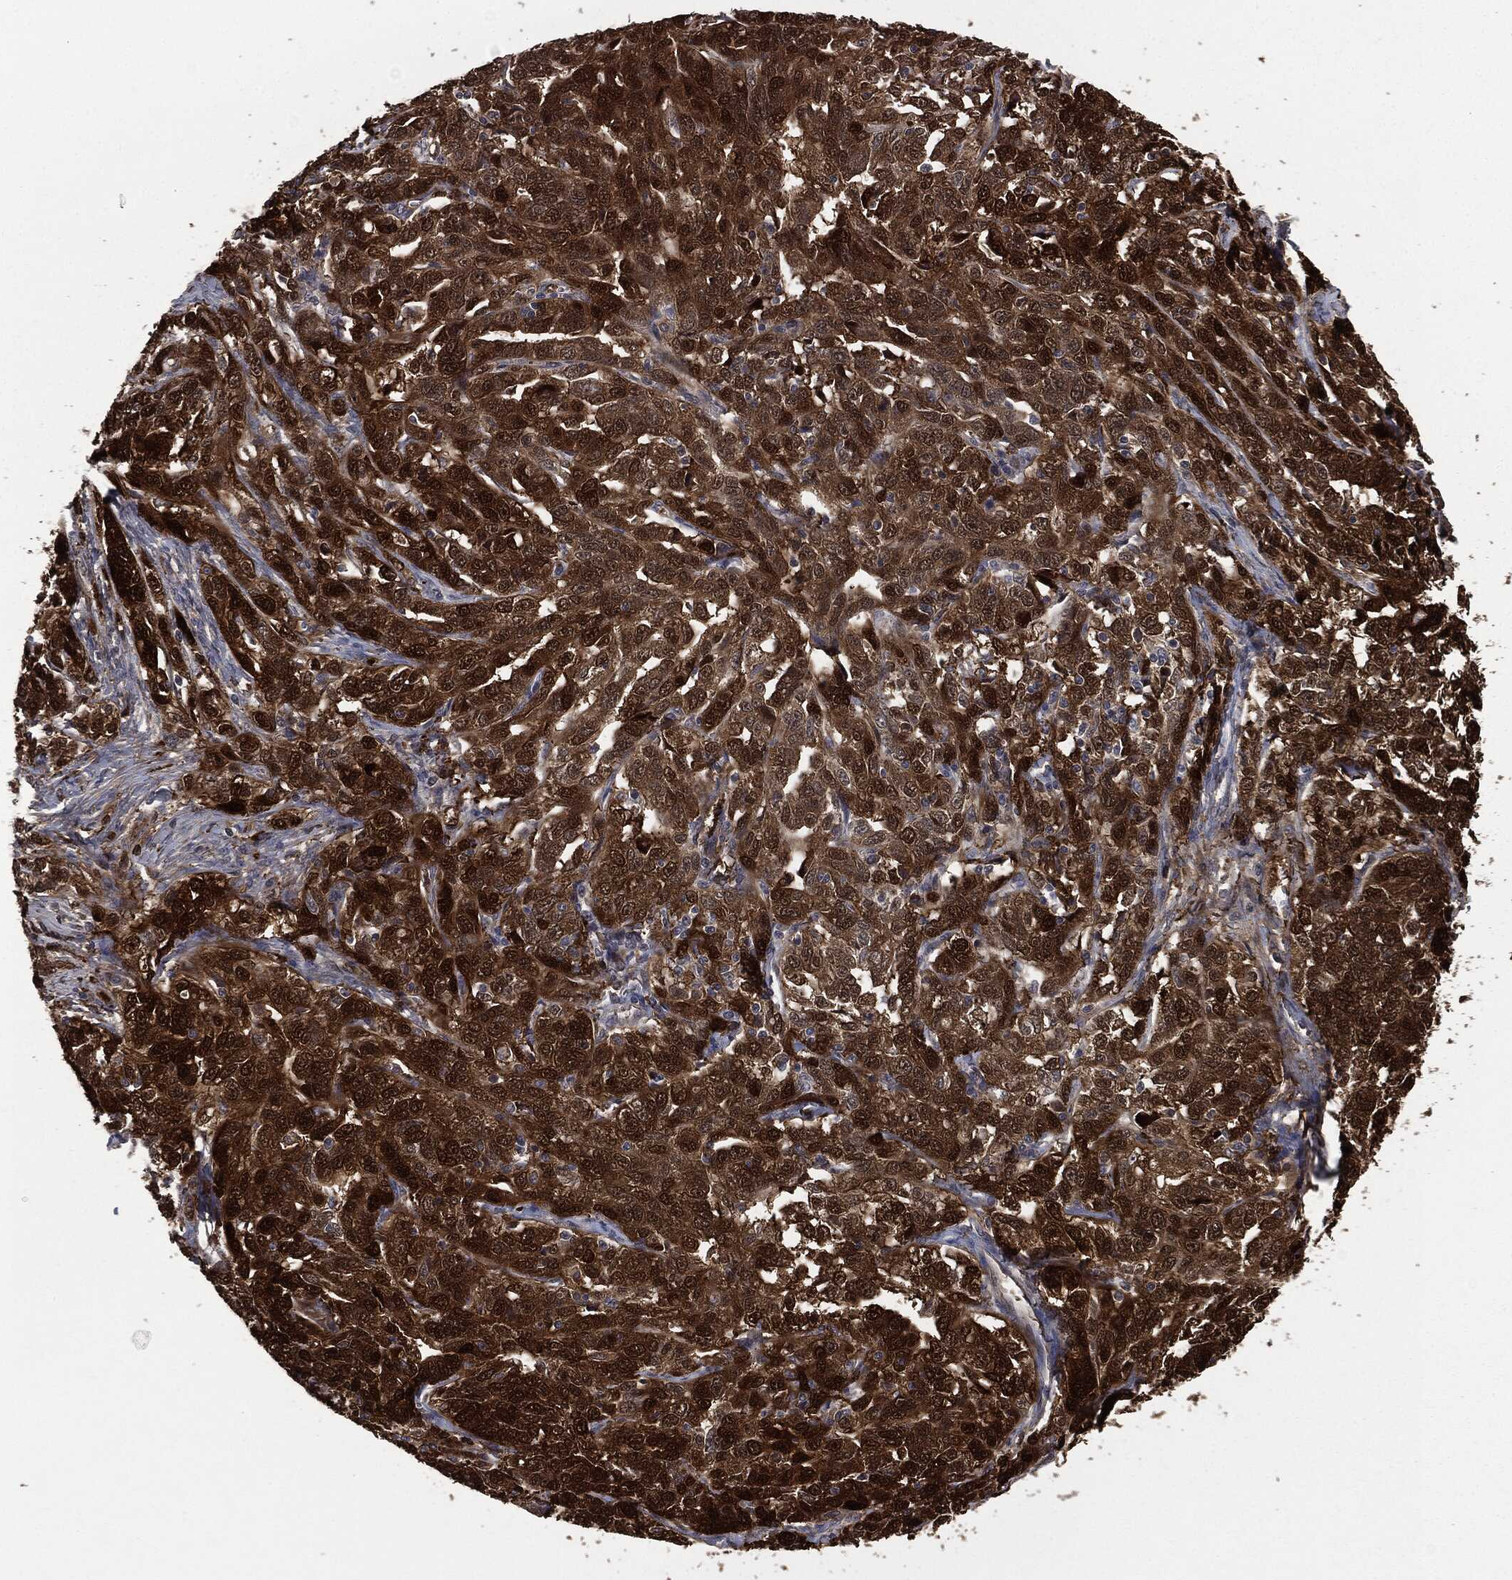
{"staining": {"intensity": "strong", "quantity": ">75%", "location": "cytoplasmic/membranous"}, "tissue": "ovarian cancer", "cell_type": "Tumor cells", "image_type": "cancer", "snomed": [{"axis": "morphology", "description": "Cystadenocarcinoma, serous, NOS"}, {"axis": "topography", "description": "Ovary"}], "caption": "Strong cytoplasmic/membranous positivity for a protein is identified in approximately >75% of tumor cells of ovarian cancer using immunohistochemistry.", "gene": "CRABP2", "patient": {"sex": "female", "age": 71}}